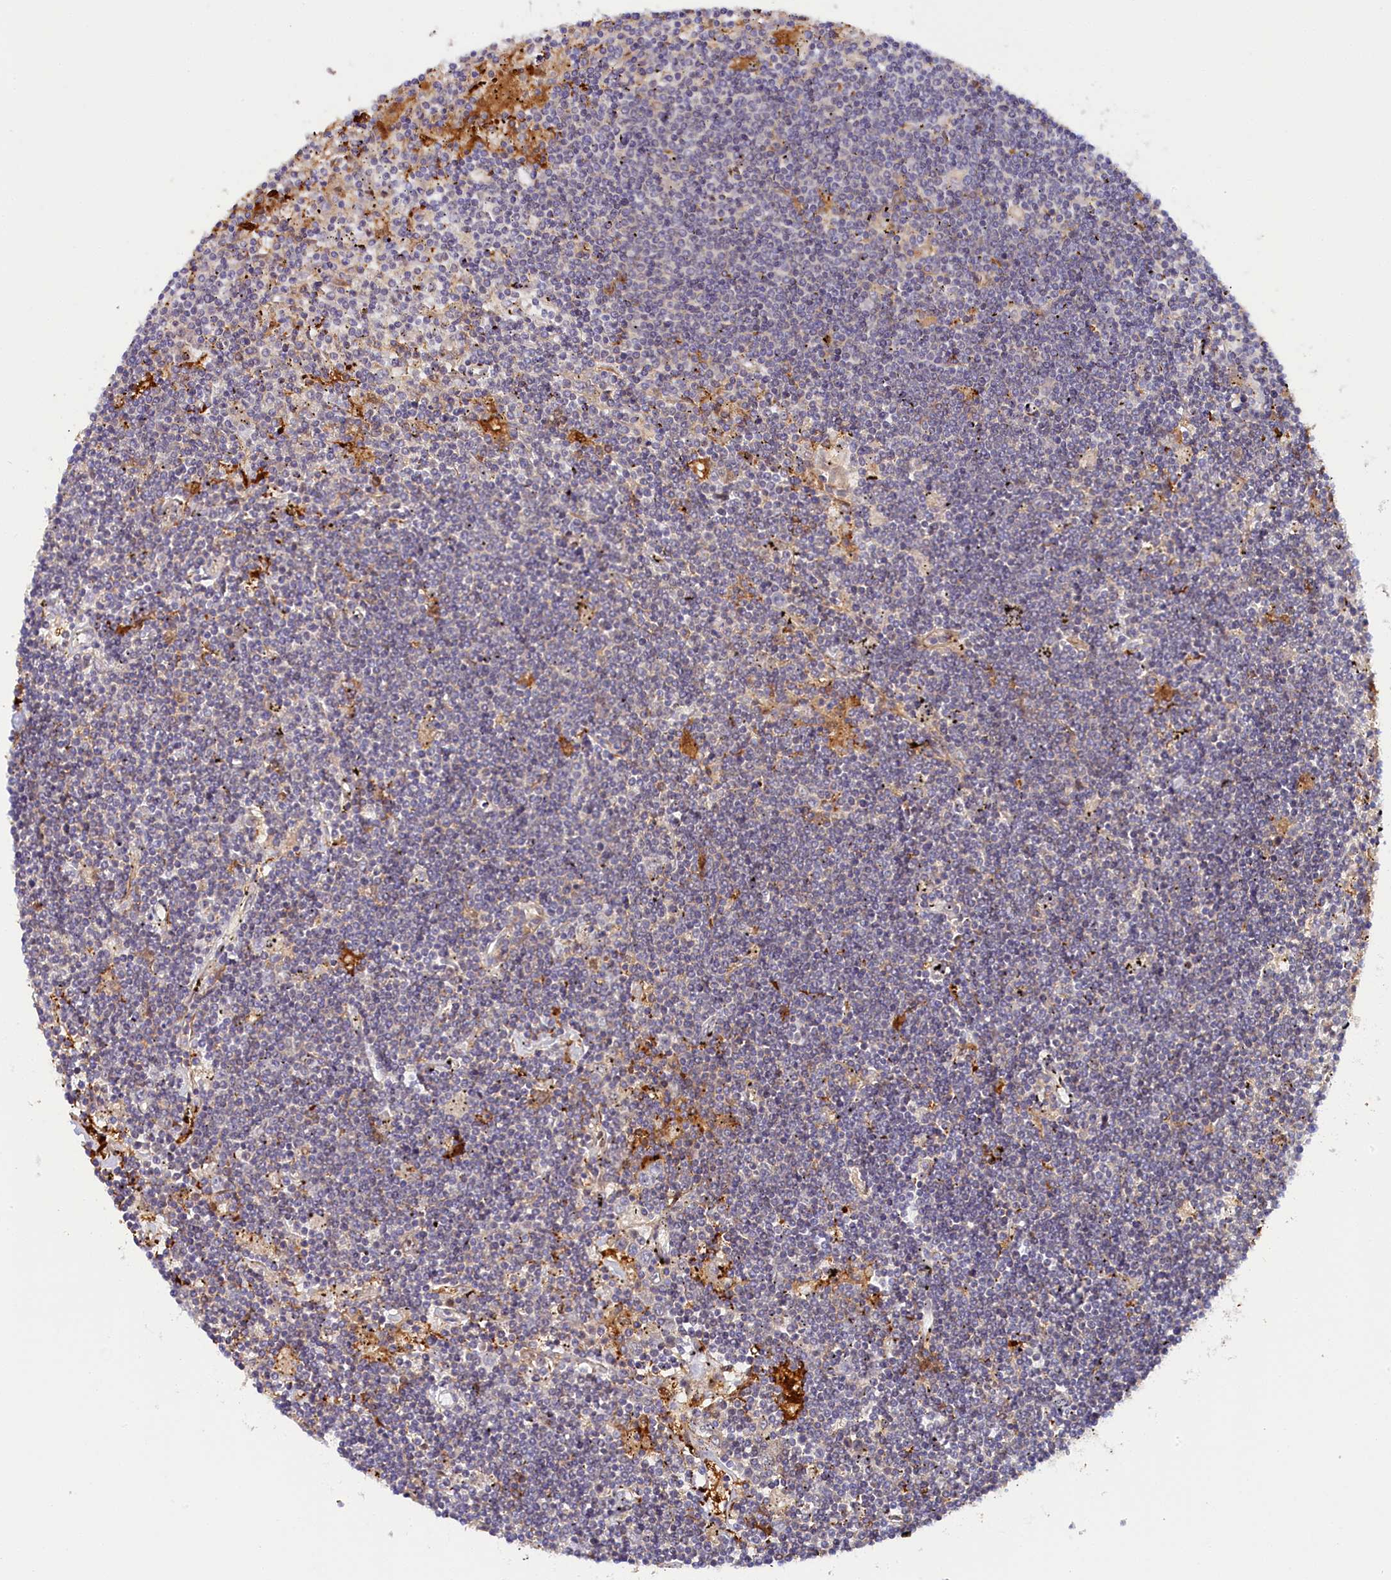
{"staining": {"intensity": "negative", "quantity": "none", "location": "none"}, "tissue": "lymphoma", "cell_type": "Tumor cells", "image_type": "cancer", "snomed": [{"axis": "morphology", "description": "Malignant lymphoma, non-Hodgkin's type, Low grade"}, {"axis": "topography", "description": "Spleen"}], "caption": "The image reveals no staining of tumor cells in malignant lymphoma, non-Hodgkin's type (low-grade).", "gene": "KATNB1", "patient": {"sex": "male", "age": 76}}